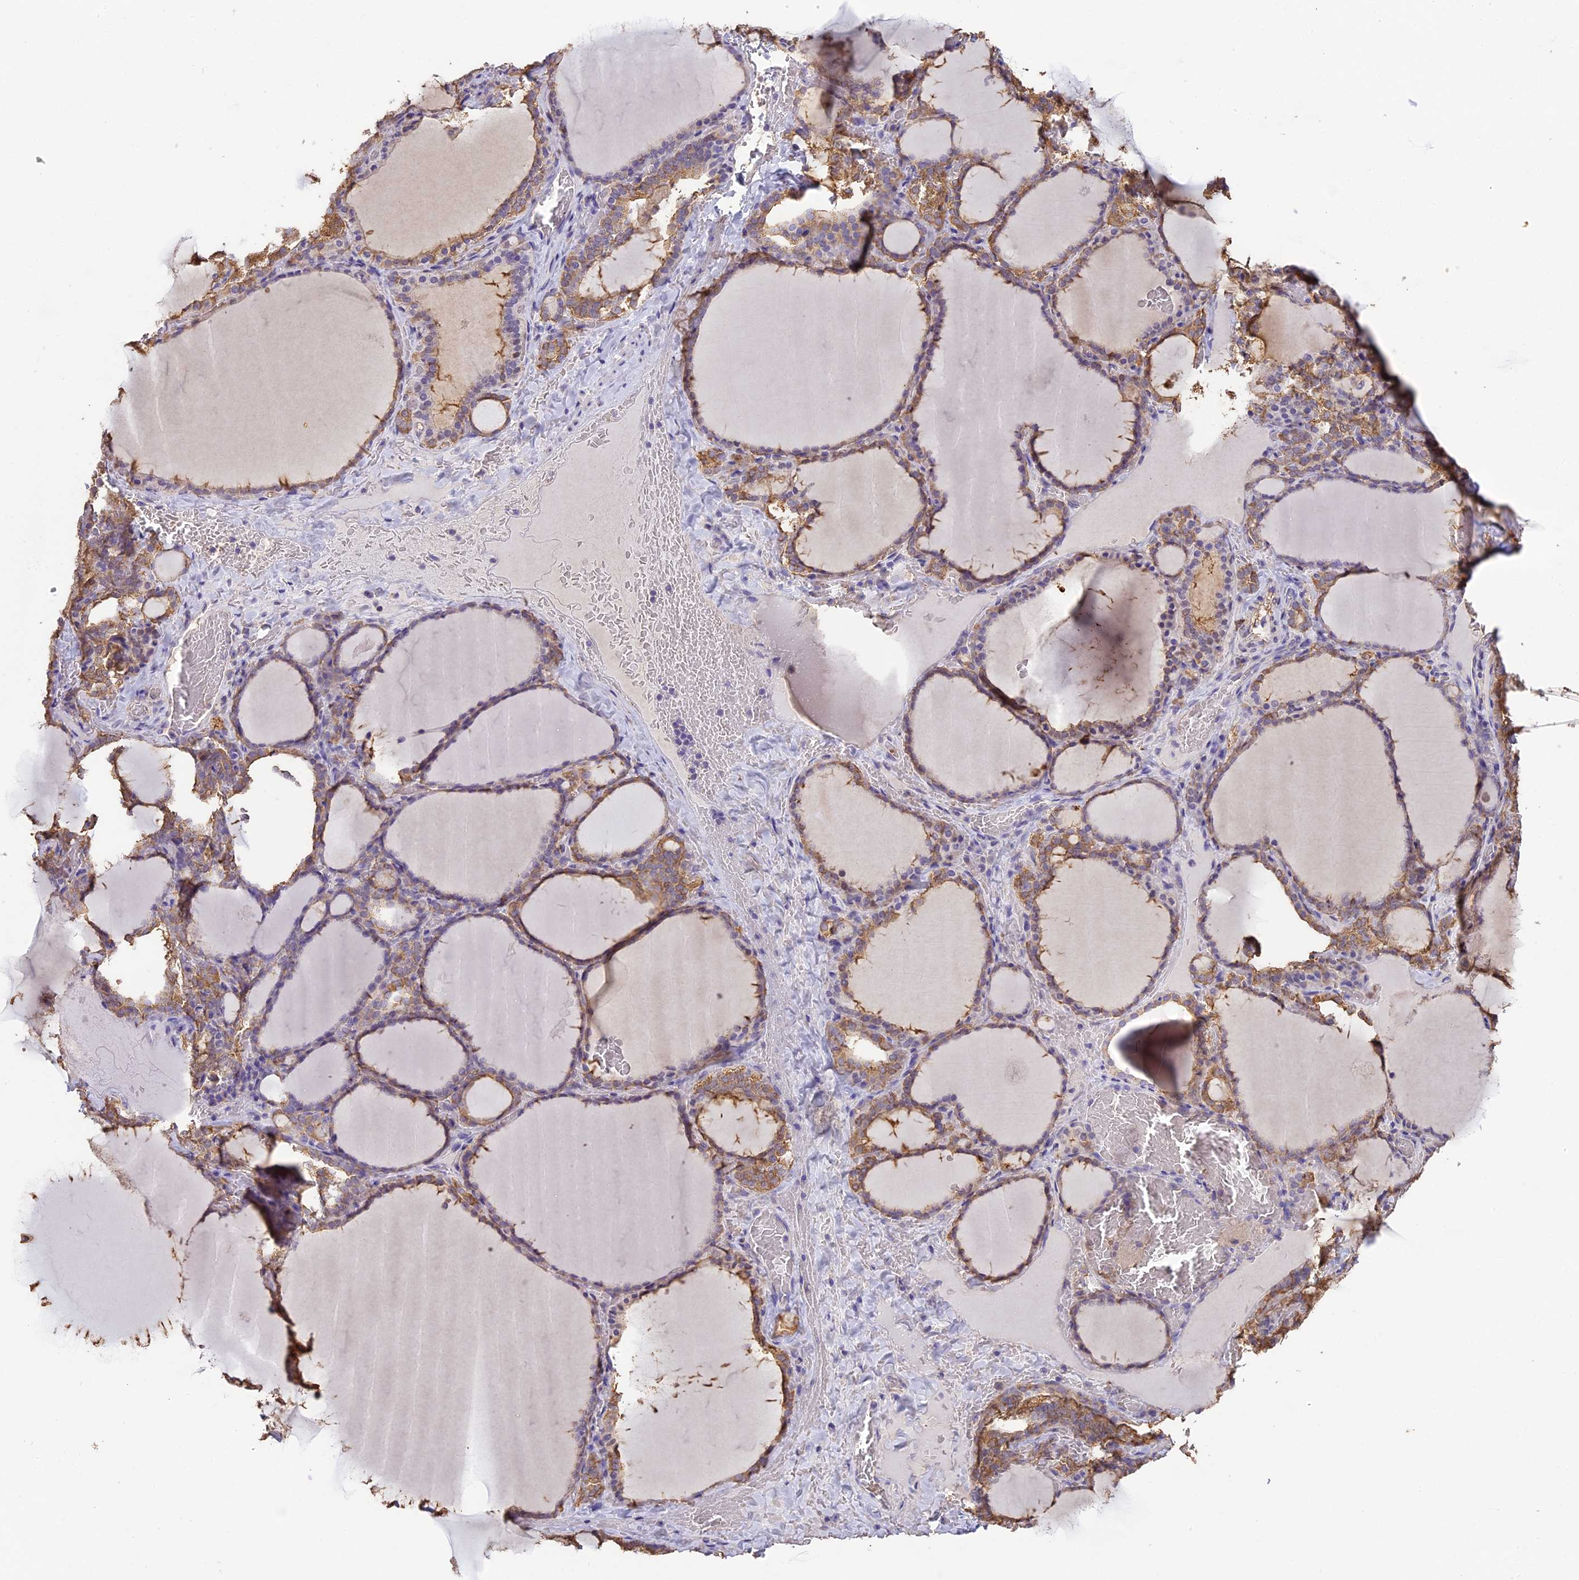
{"staining": {"intensity": "moderate", "quantity": "25%-75%", "location": "cytoplasmic/membranous"}, "tissue": "thyroid gland", "cell_type": "Glandular cells", "image_type": "normal", "snomed": [{"axis": "morphology", "description": "Normal tissue, NOS"}, {"axis": "topography", "description": "Thyroid gland"}], "caption": "IHC photomicrograph of unremarkable thyroid gland: thyroid gland stained using IHC displays medium levels of moderate protein expression localized specifically in the cytoplasmic/membranous of glandular cells, appearing as a cytoplasmic/membranous brown color.", "gene": "ARHGAP19", "patient": {"sex": "female", "age": 39}}